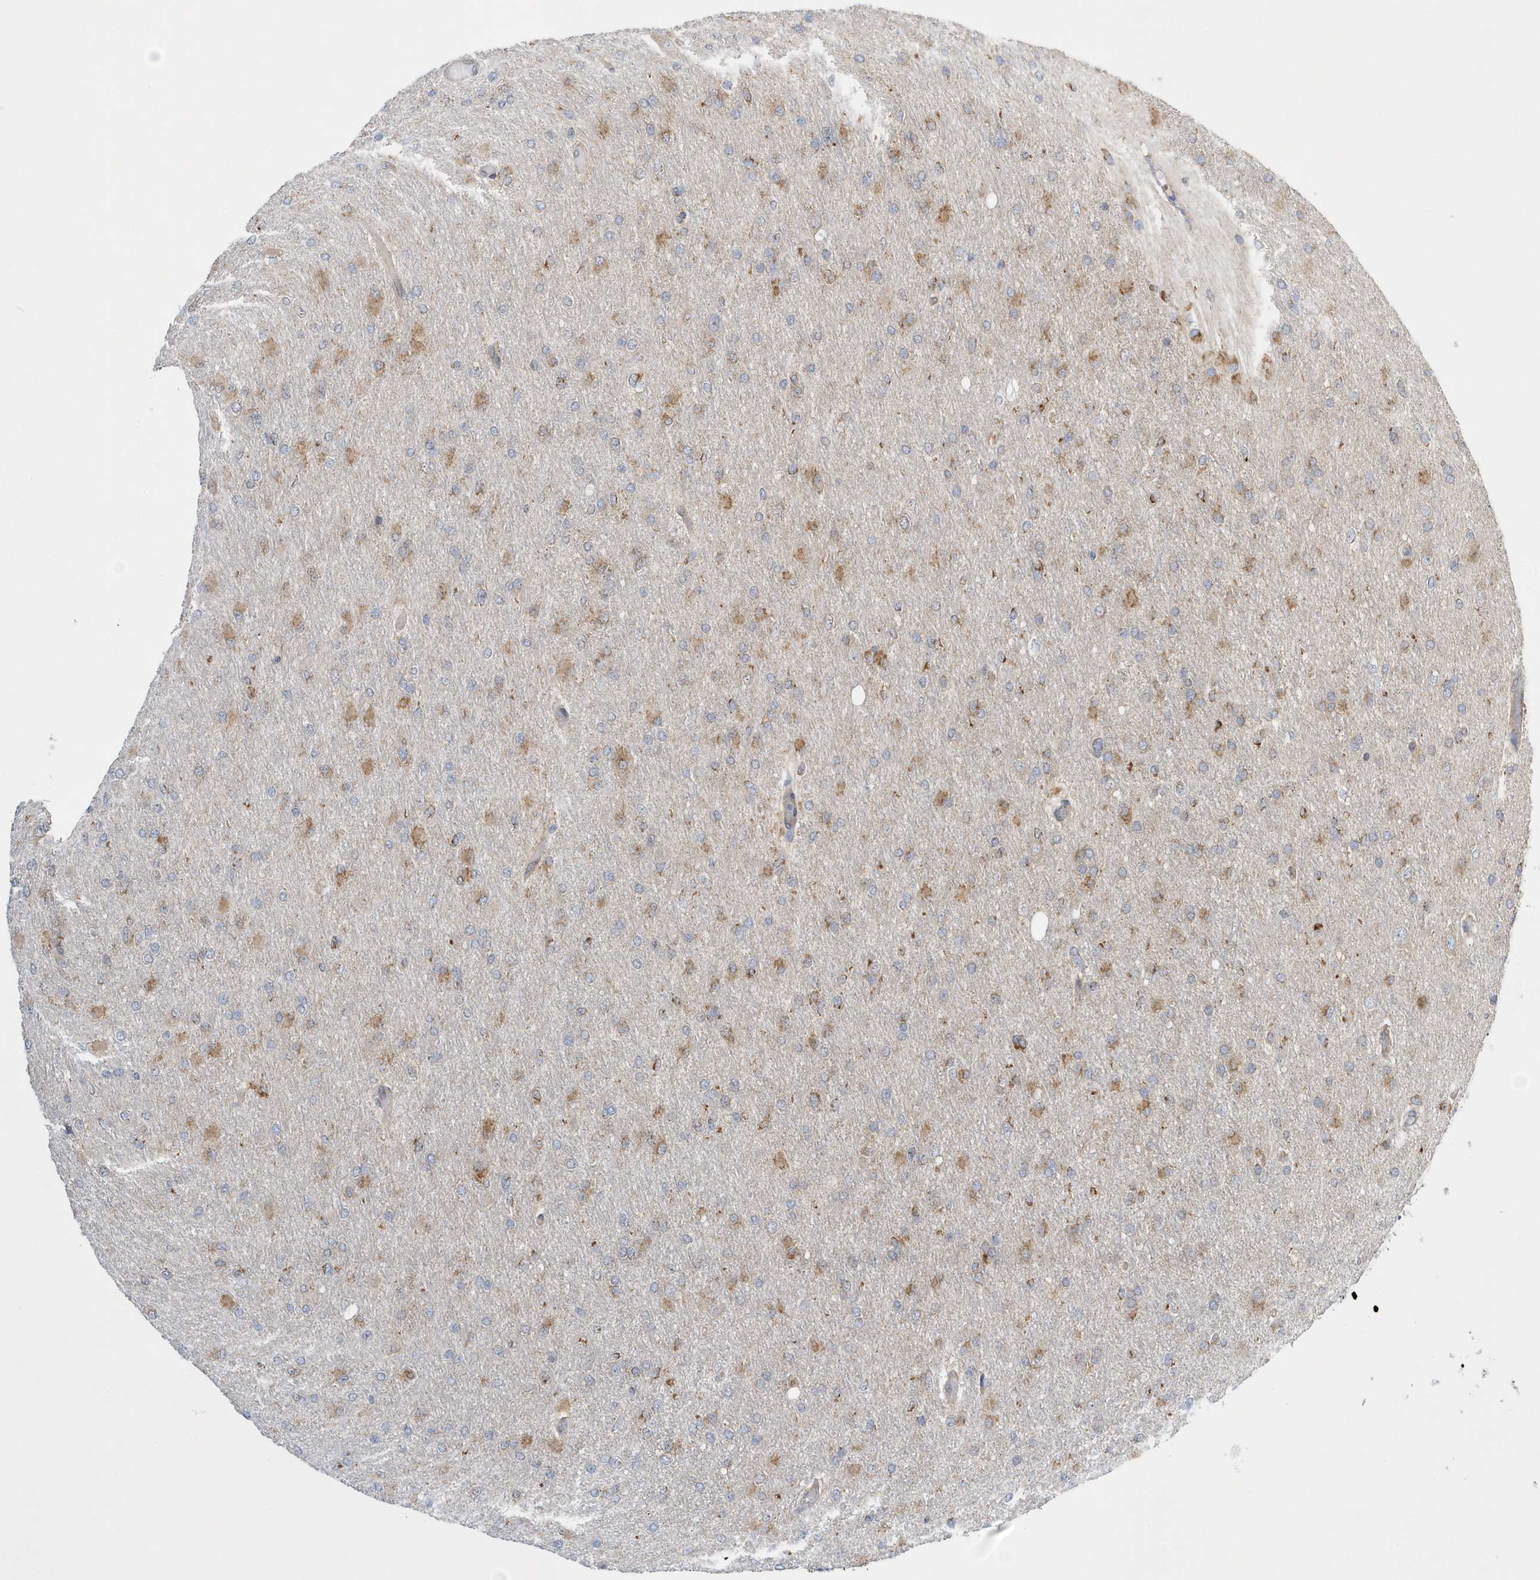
{"staining": {"intensity": "moderate", "quantity": "25%-75%", "location": "cytoplasmic/membranous"}, "tissue": "glioma", "cell_type": "Tumor cells", "image_type": "cancer", "snomed": [{"axis": "morphology", "description": "Glioma, malignant, High grade"}, {"axis": "topography", "description": "Cerebral cortex"}], "caption": "There is medium levels of moderate cytoplasmic/membranous expression in tumor cells of glioma, as demonstrated by immunohistochemical staining (brown color).", "gene": "SPATA5", "patient": {"sex": "female", "age": 36}}